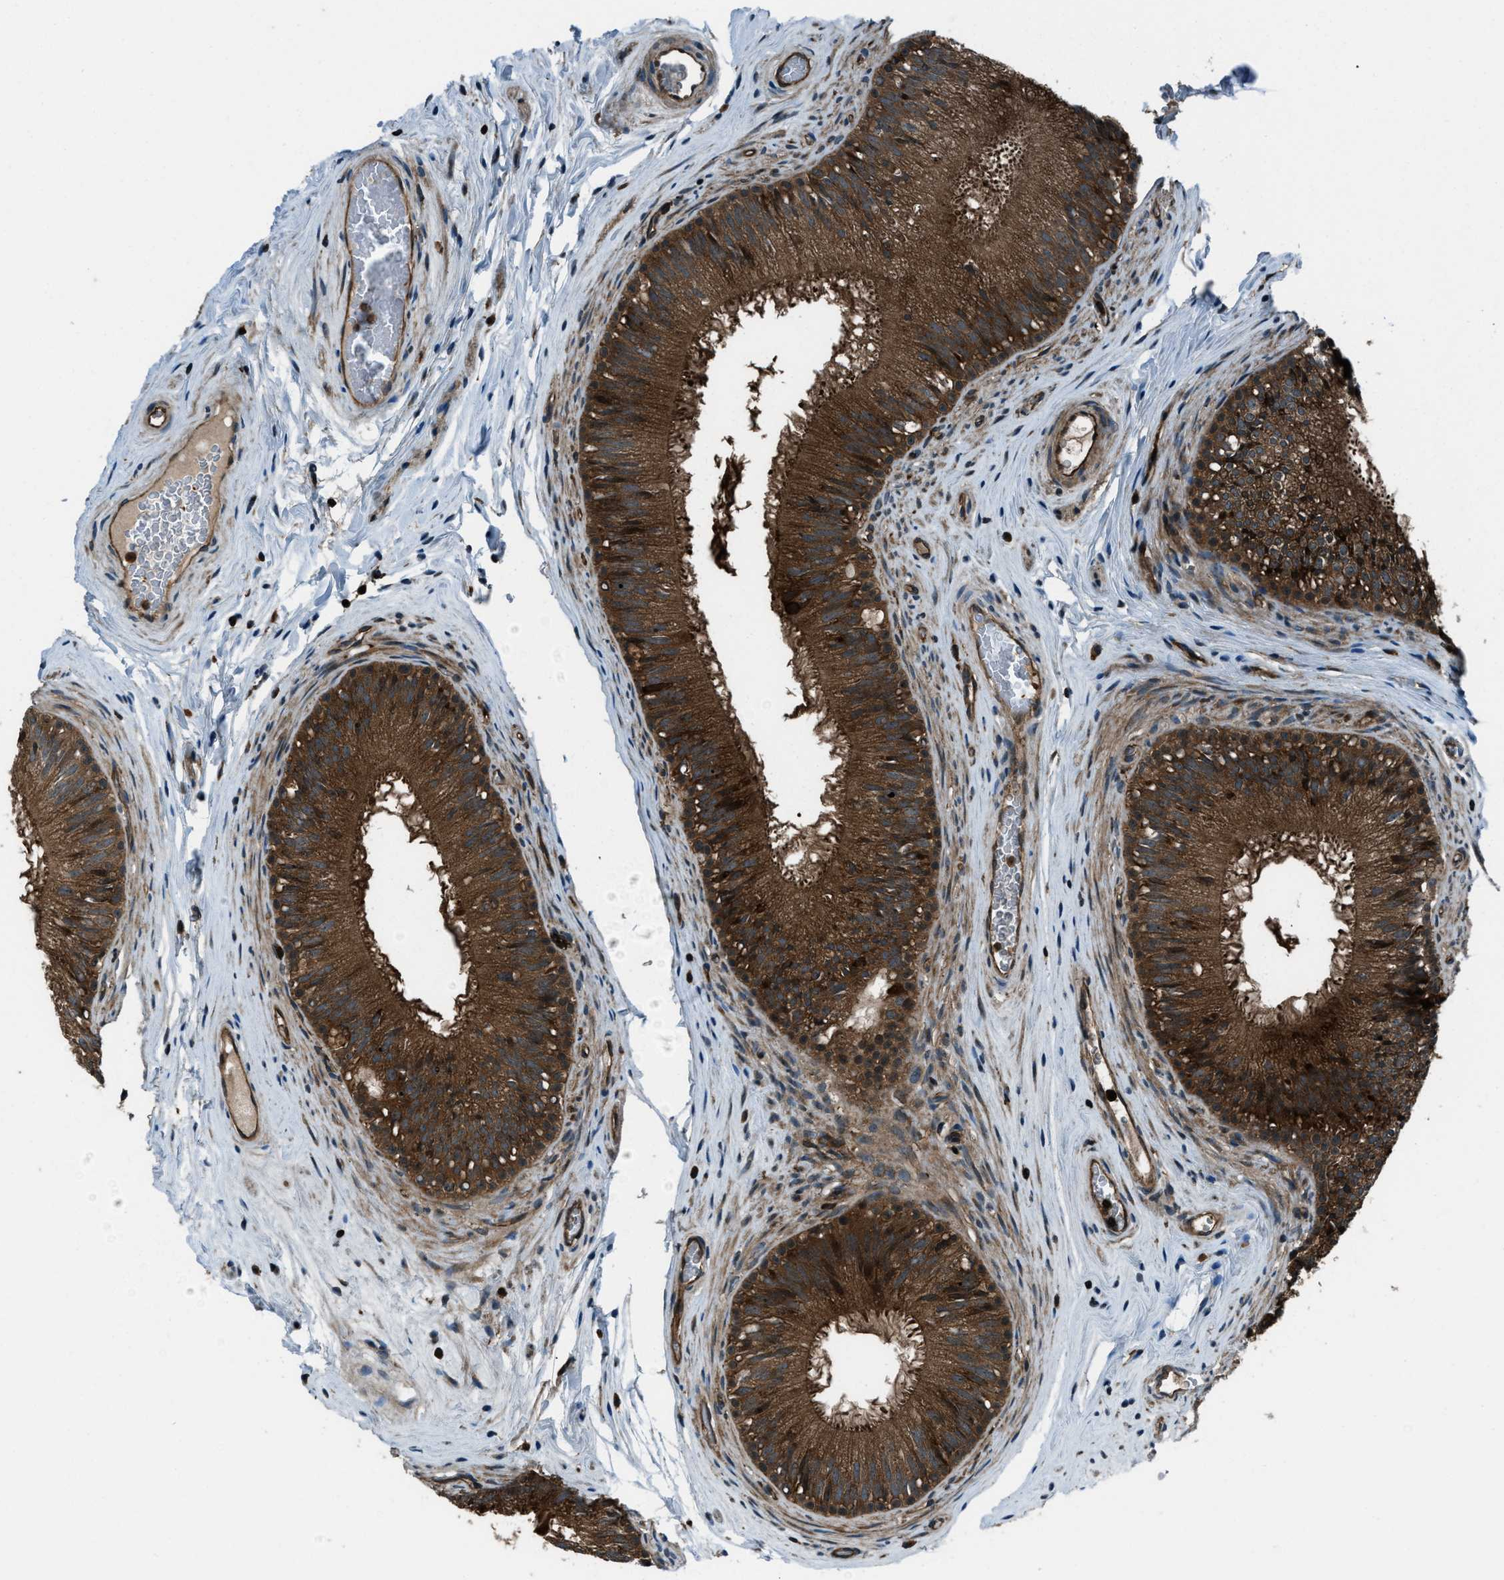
{"staining": {"intensity": "strong", "quantity": ">75%", "location": "cytoplasmic/membranous"}, "tissue": "epididymis", "cell_type": "Glandular cells", "image_type": "normal", "snomed": [{"axis": "morphology", "description": "Normal tissue, NOS"}, {"axis": "topography", "description": "Testis"}, {"axis": "topography", "description": "Epididymis"}], "caption": "Brown immunohistochemical staining in benign human epididymis exhibits strong cytoplasmic/membranous positivity in about >75% of glandular cells.", "gene": "SNX30", "patient": {"sex": "male", "age": 36}}